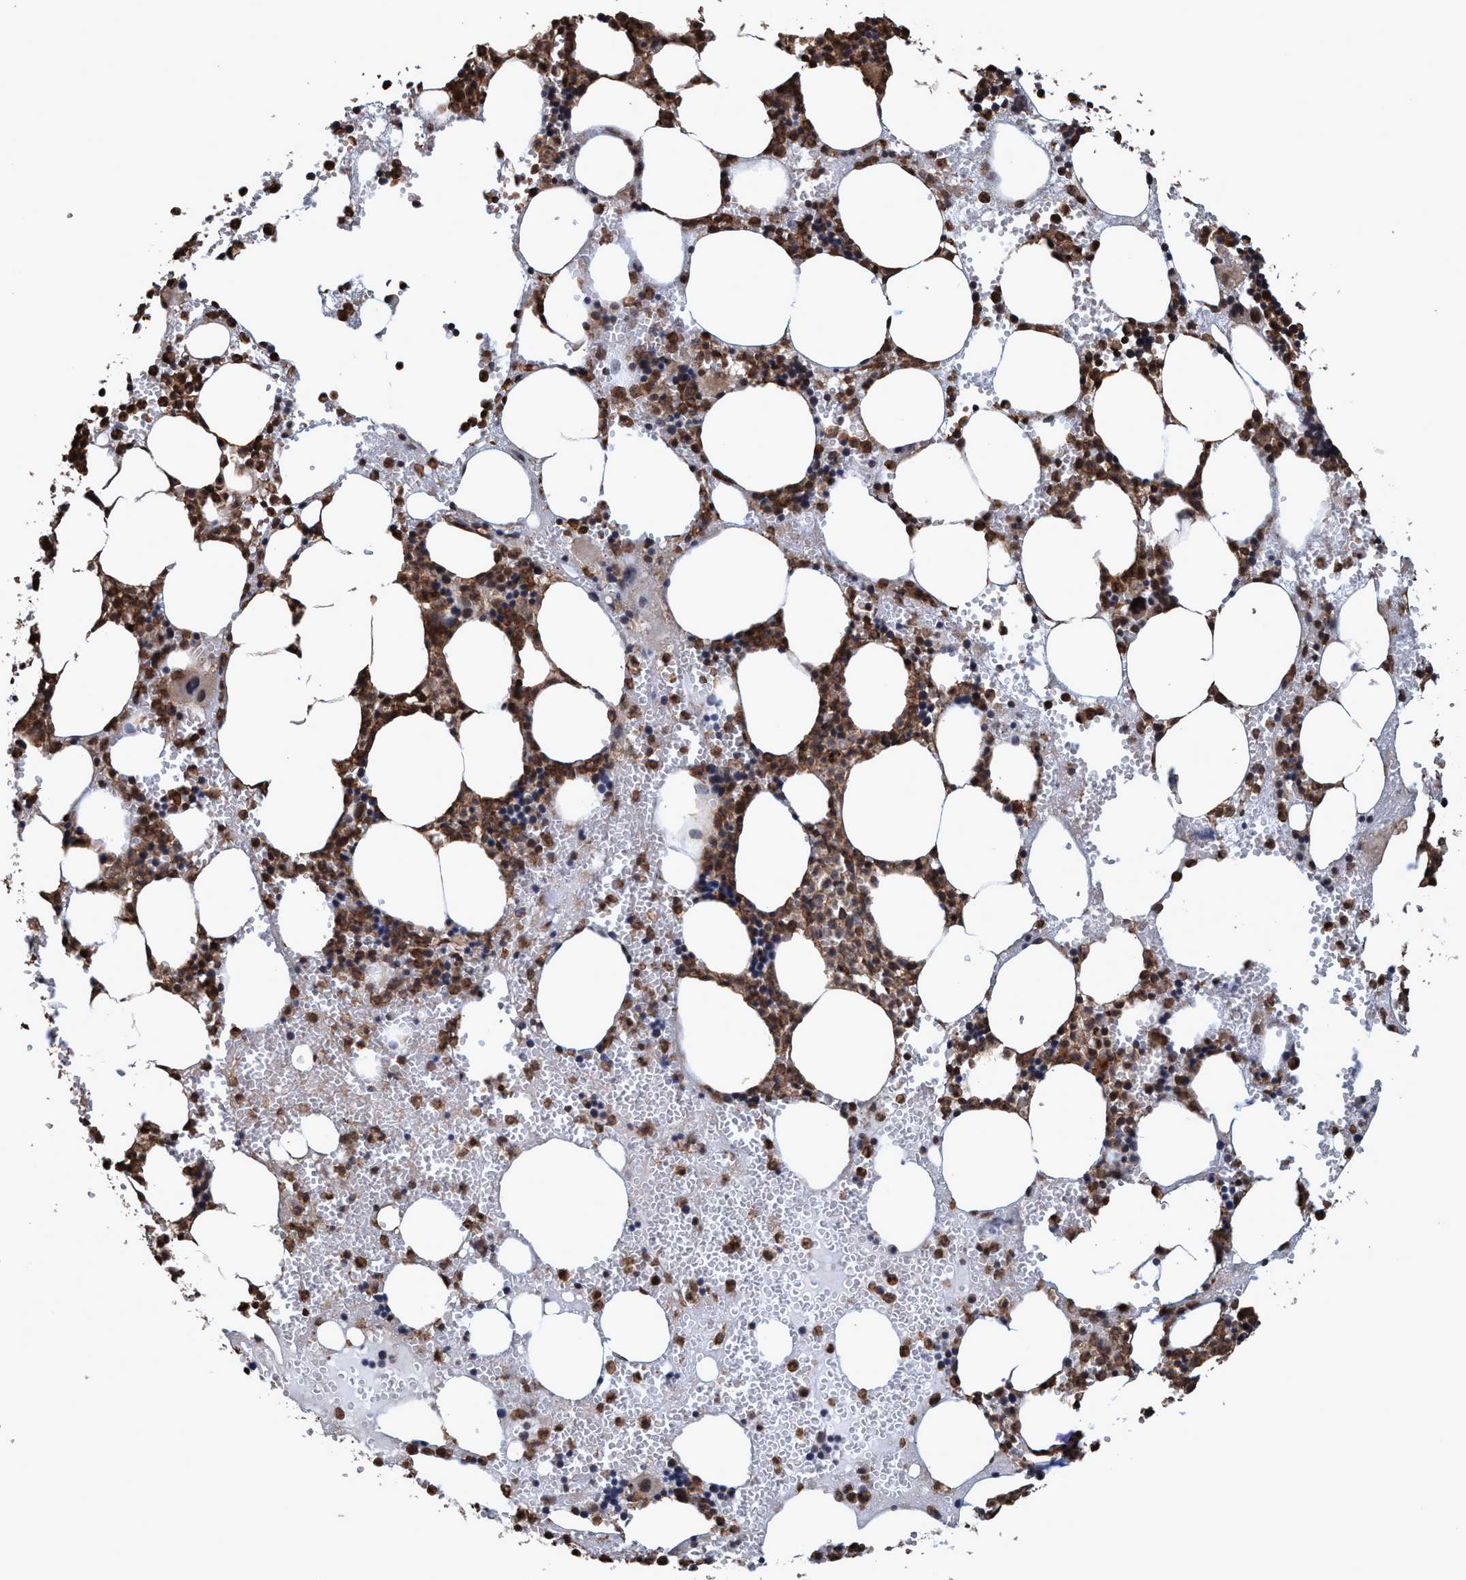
{"staining": {"intensity": "moderate", "quantity": ">75%", "location": "cytoplasmic/membranous"}, "tissue": "bone marrow", "cell_type": "Hematopoietic cells", "image_type": "normal", "snomed": [{"axis": "morphology", "description": "Normal tissue, NOS"}, {"axis": "morphology", "description": "Inflammation, NOS"}, {"axis": "topography", "description": "Bone marrow"}], "caption": "A brown stain highlights moderate cytoplasmic/membranous staining of a protein in hematopoietic cells of benign bone marrow.", "gene": "TRPC7", "patient": {"sex": "female", "age": 67}}